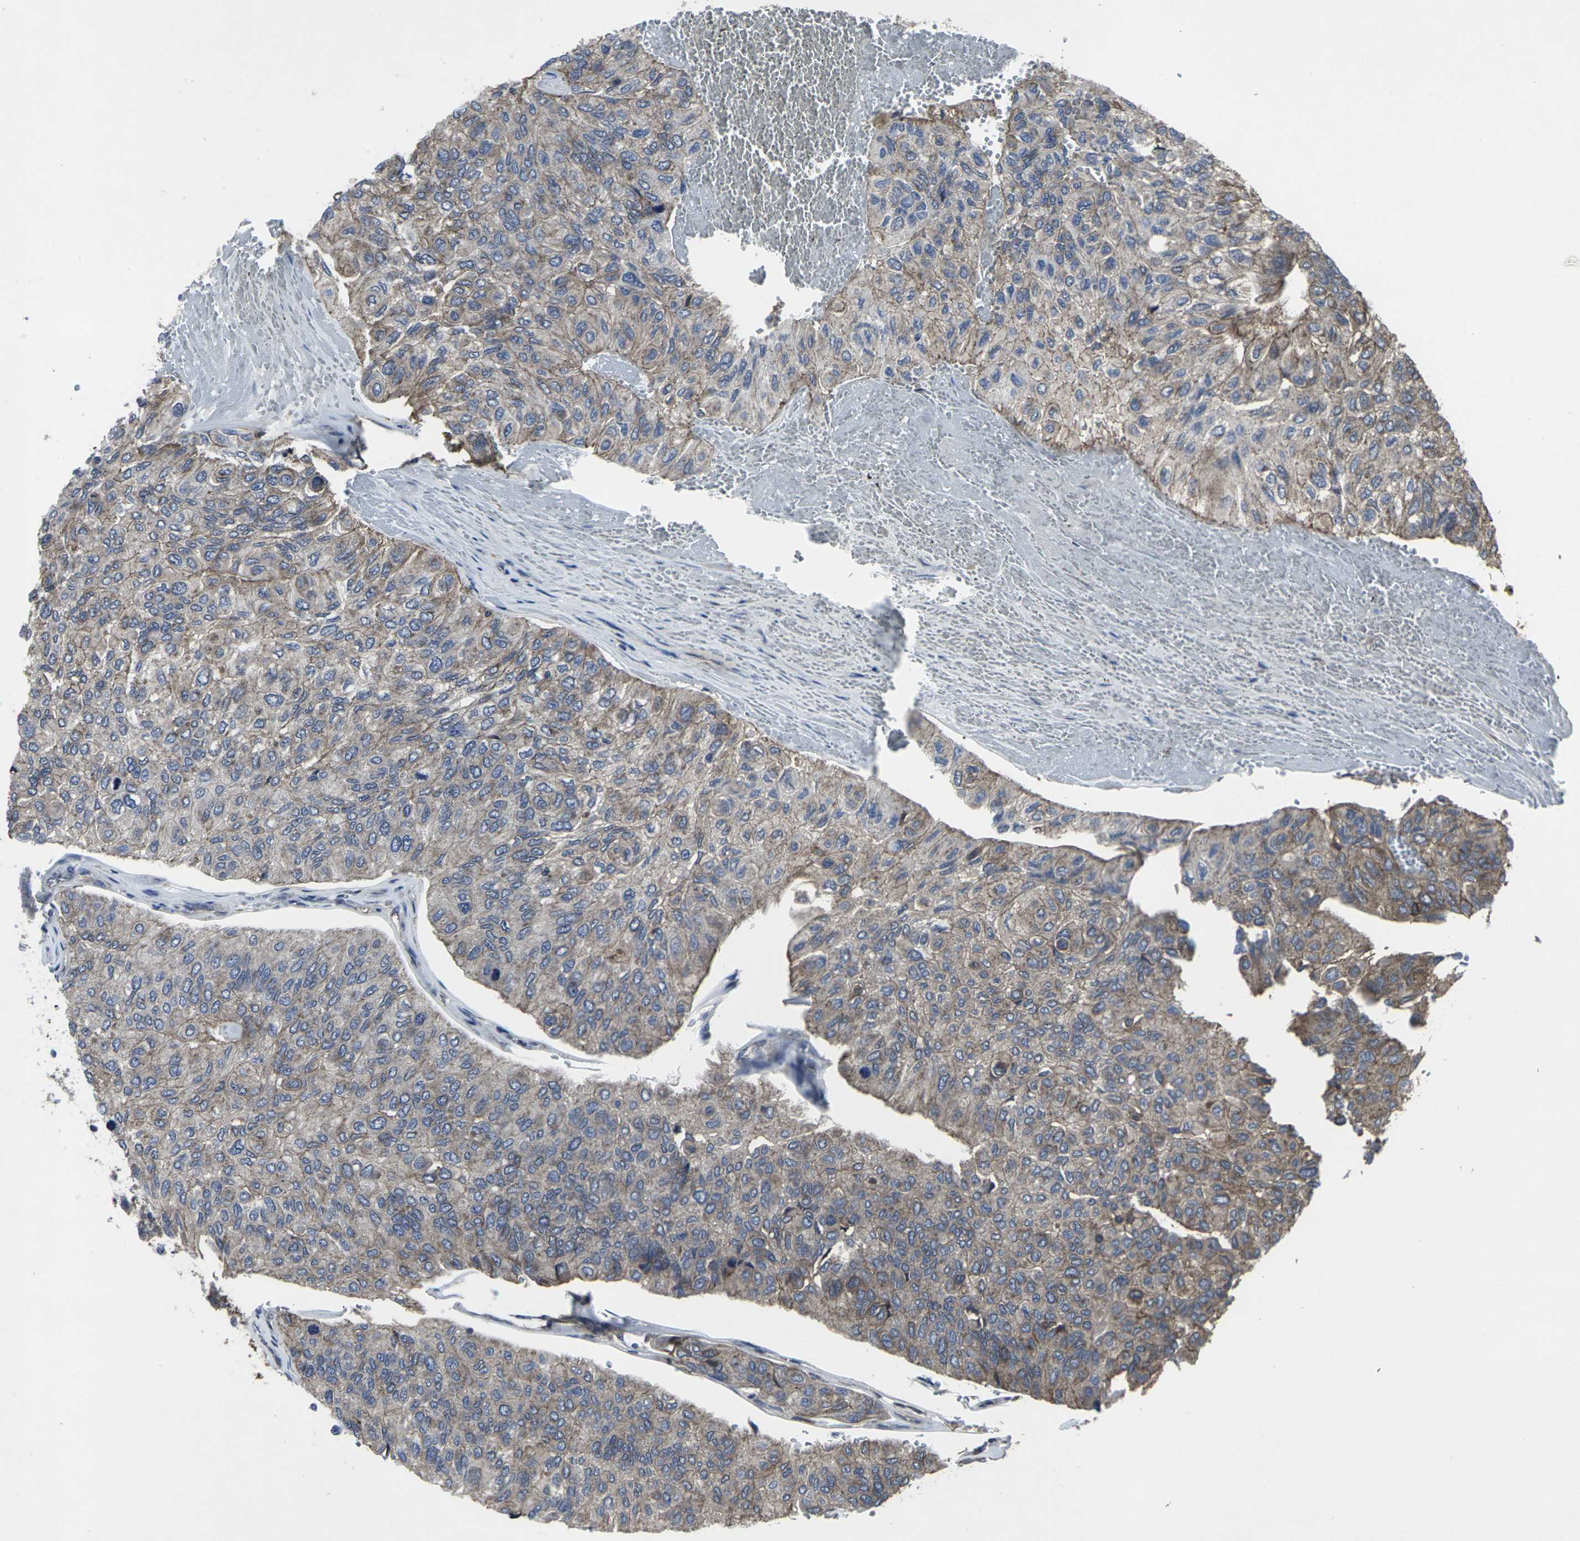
{"staining": {"intensity": "moderate", "quantity": ">75%", "location": "cytoplasmic/membranous"}, "tissue": "urothelial cancer", "cell_type": "Tumor cells", "image_type": "cancer", "snomed": [{"axis": "morphology", "description": "Urothelial carcinoma, High grade"}, {"axis": "topography", "description": "Urinary bladder"}], "caption": "Immunohistochemistry (DAB) staining of human high-grade urothelial carcinoma displays moderate cytoplasmic/membranous protein positivity in about >75% of tumor cells.", "gene": "MAPKAPK2", "patient": {"sex": "male", "age": 66}}